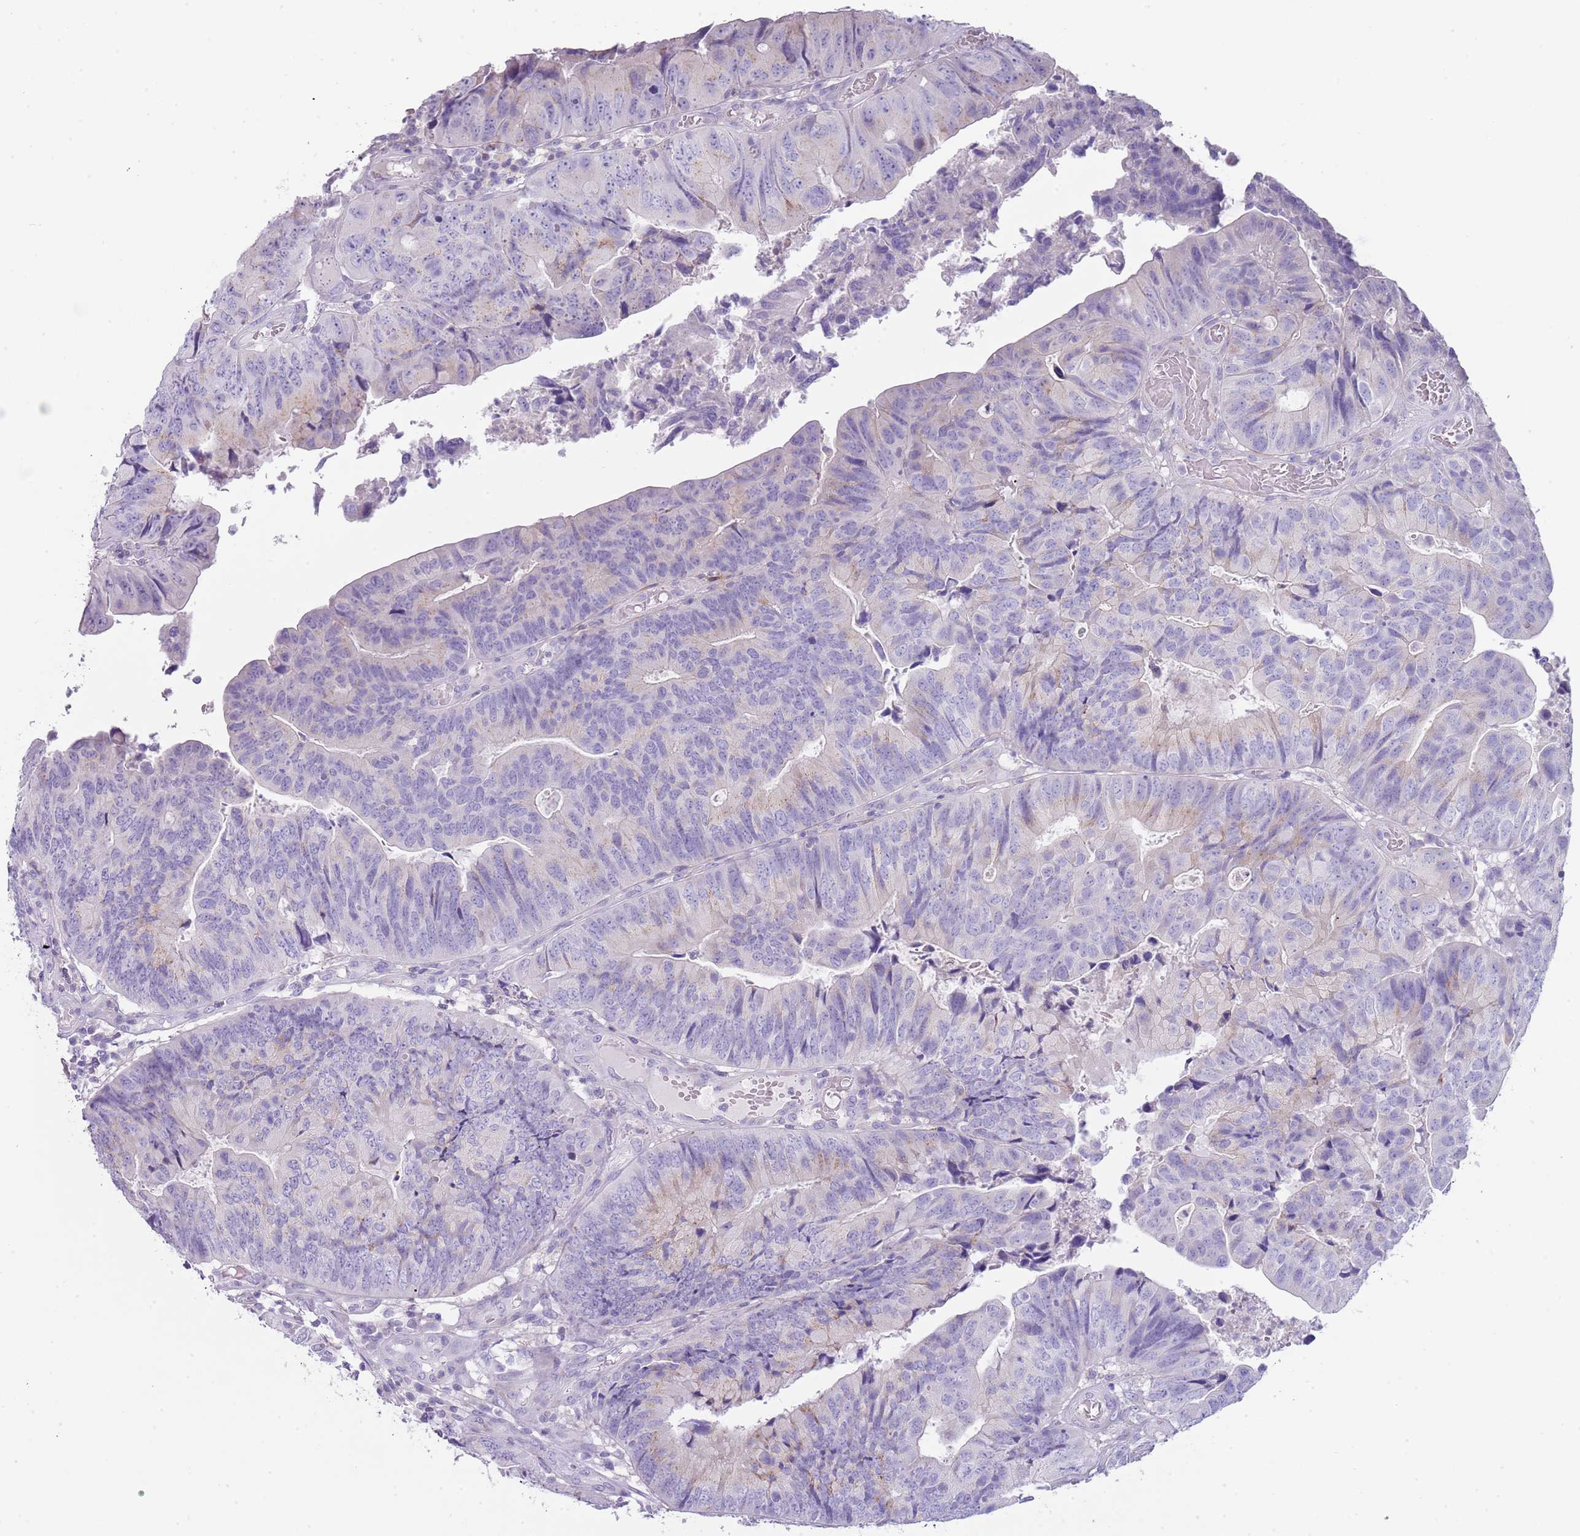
{"staining": {"intensity": "negative", "quantity": "none", "location": "none"}, "tissue": "colorectal cancer", "cell_type": "Tumor cells", "image_type": "cancer", "snomed": [{"axis": "morphology", "description": "Adenocarcinoma, NOS"}, {"axis": "topography", "description": "Colon"}], "caption": "Human colorectal adenocarcinoma stained for a protein using immunohistochemistry (IHC) displays no positivity in tumor cells.", "gene": "NBPF20", "patient": {"sex": "female", "age": 67}}